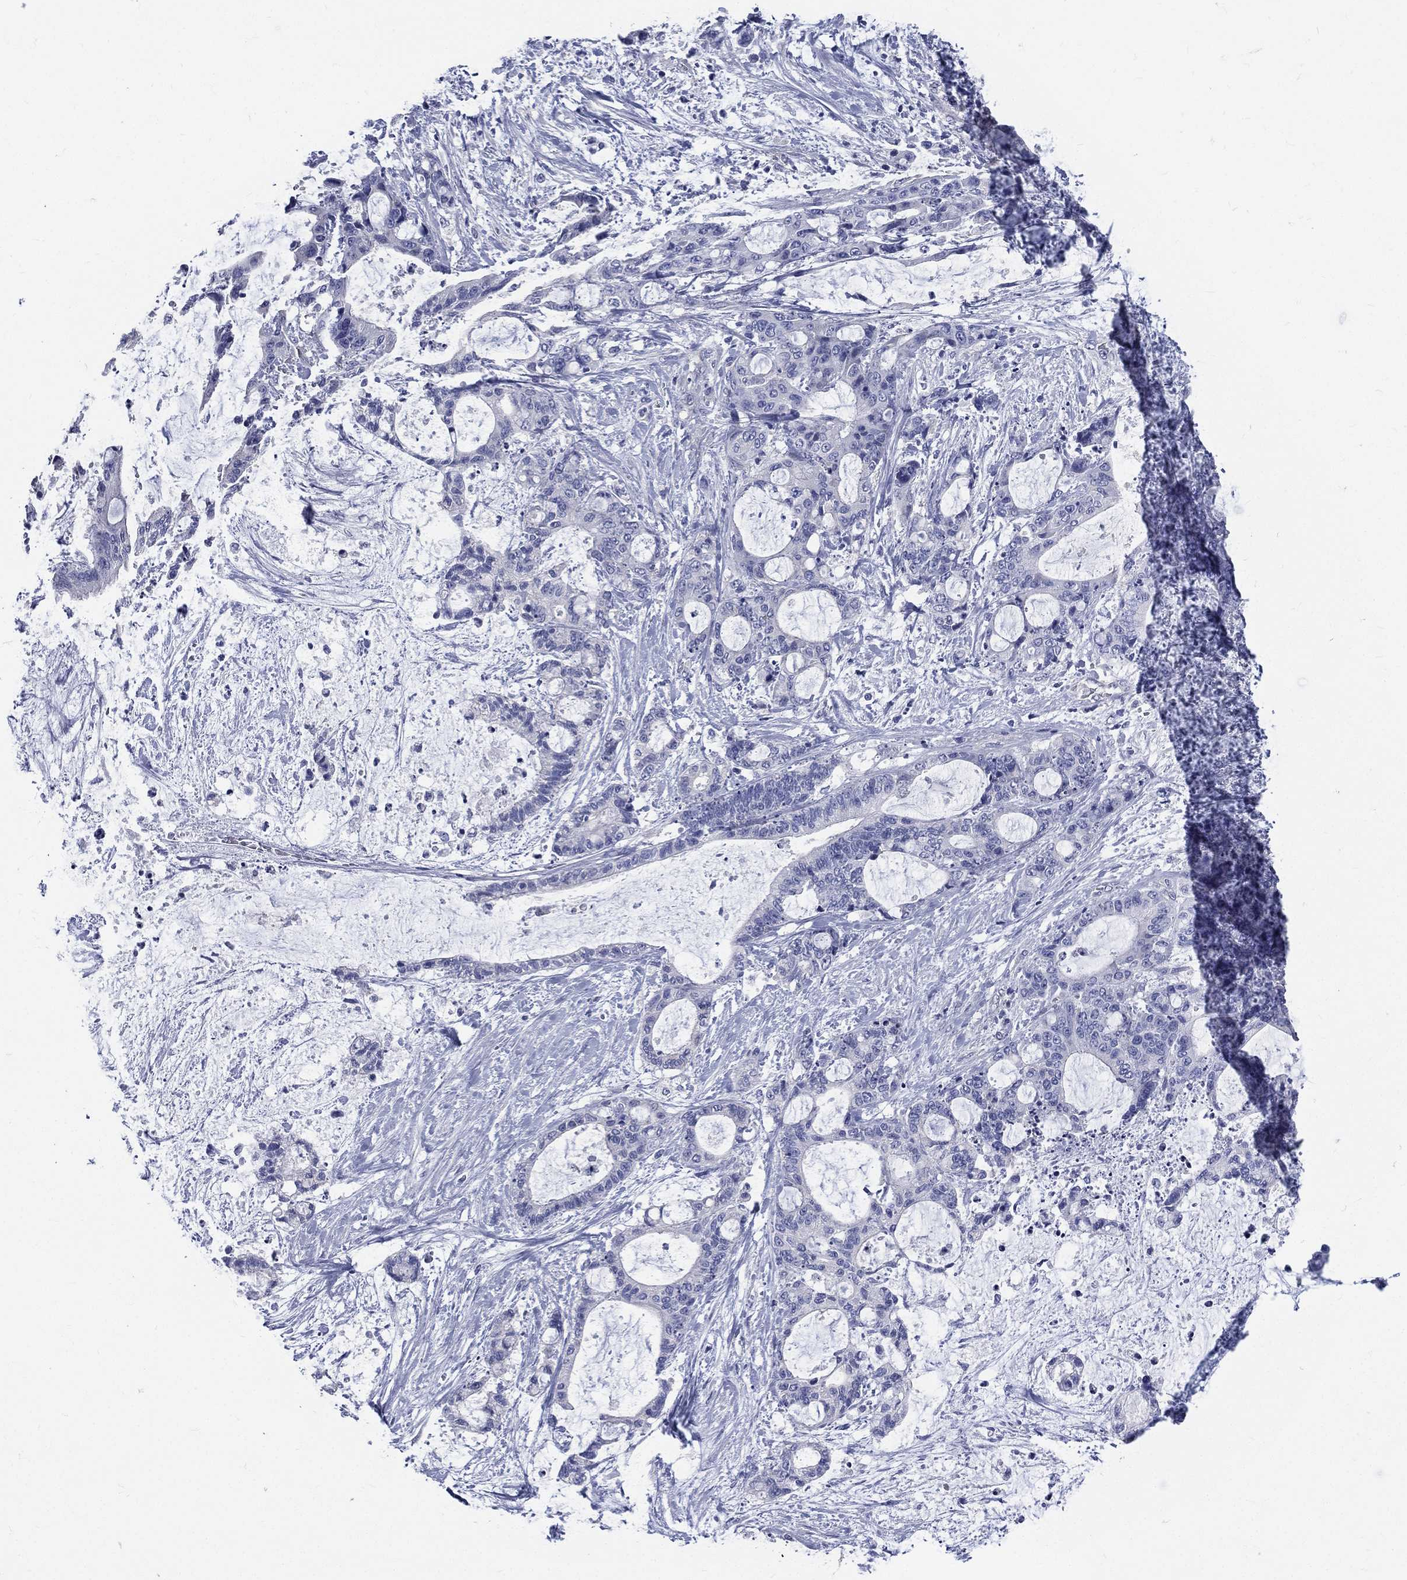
{"staining": {"intensity": "negative", "quantity": "none", "location": "none"}, "tissue": "liver cancer", "cell_type": "Tumor cells", "image_type": "cancer", "snomed": [{"axis": "morphology", "description": "Normal tissue, NOS"}, {"axis": "morphology", "description": "Cholangiocarcinoma"}, {"axis": "topography", "description": "Liver"}, {"axis": "topography", "description": "Peripheral nerve tissue"}], "caption": "IHC of human liver cancer demonstrates no expression in tumor cells.", "gene": "DPYS", "patient": {"sex": "female", "age": 73}}